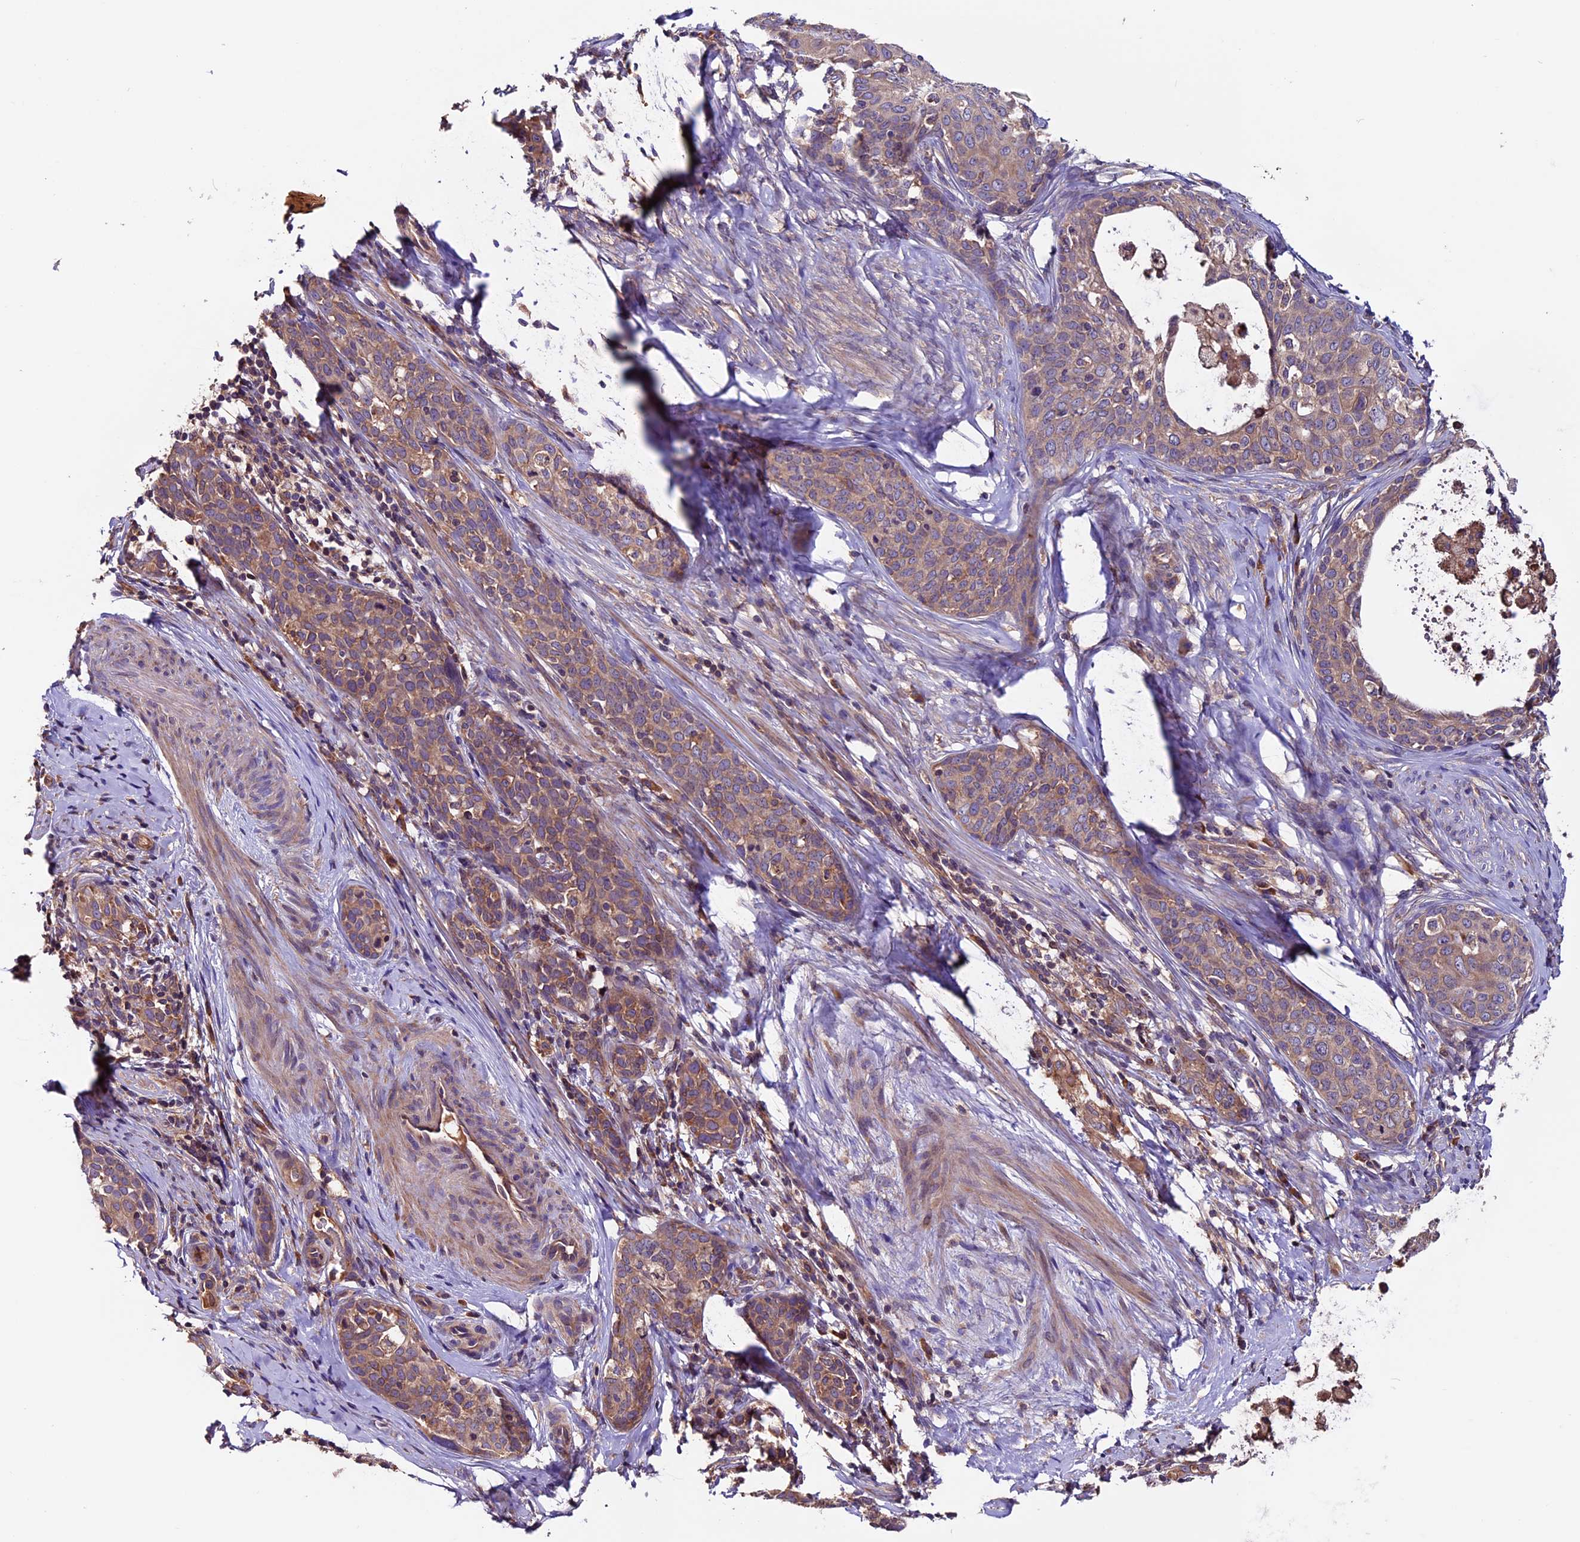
{"staining": {"intensity": "weak", "quantity": ">75%", "location": "cytoplasmic/membranous"}, "tissue": "cervical cancer", "cell_type": "Tumor cells", "image_type": "cancer", "snomed": [{"axis": "morphology", "description": "Squamous cell carcinoma, NOS"}, {"axis": "morphology", "description": "Adenocarcinoma, NOS"}, {"axis": "topography", "description": "Cervix"}], "caption": "Immunohistochemistry photomicrograph of neoplastic tissue: human cervical cancer (adenocarcinoma) stained using immunohistochemistry demonstrates low levels of weak protein expression localized specifically in the cytoplasmic/membranous of tumor cells, appearing as a cytoplasmic/membranous brown color.", "gene": "ZNF598", "patient": {"sex": "female", "age": 52}}